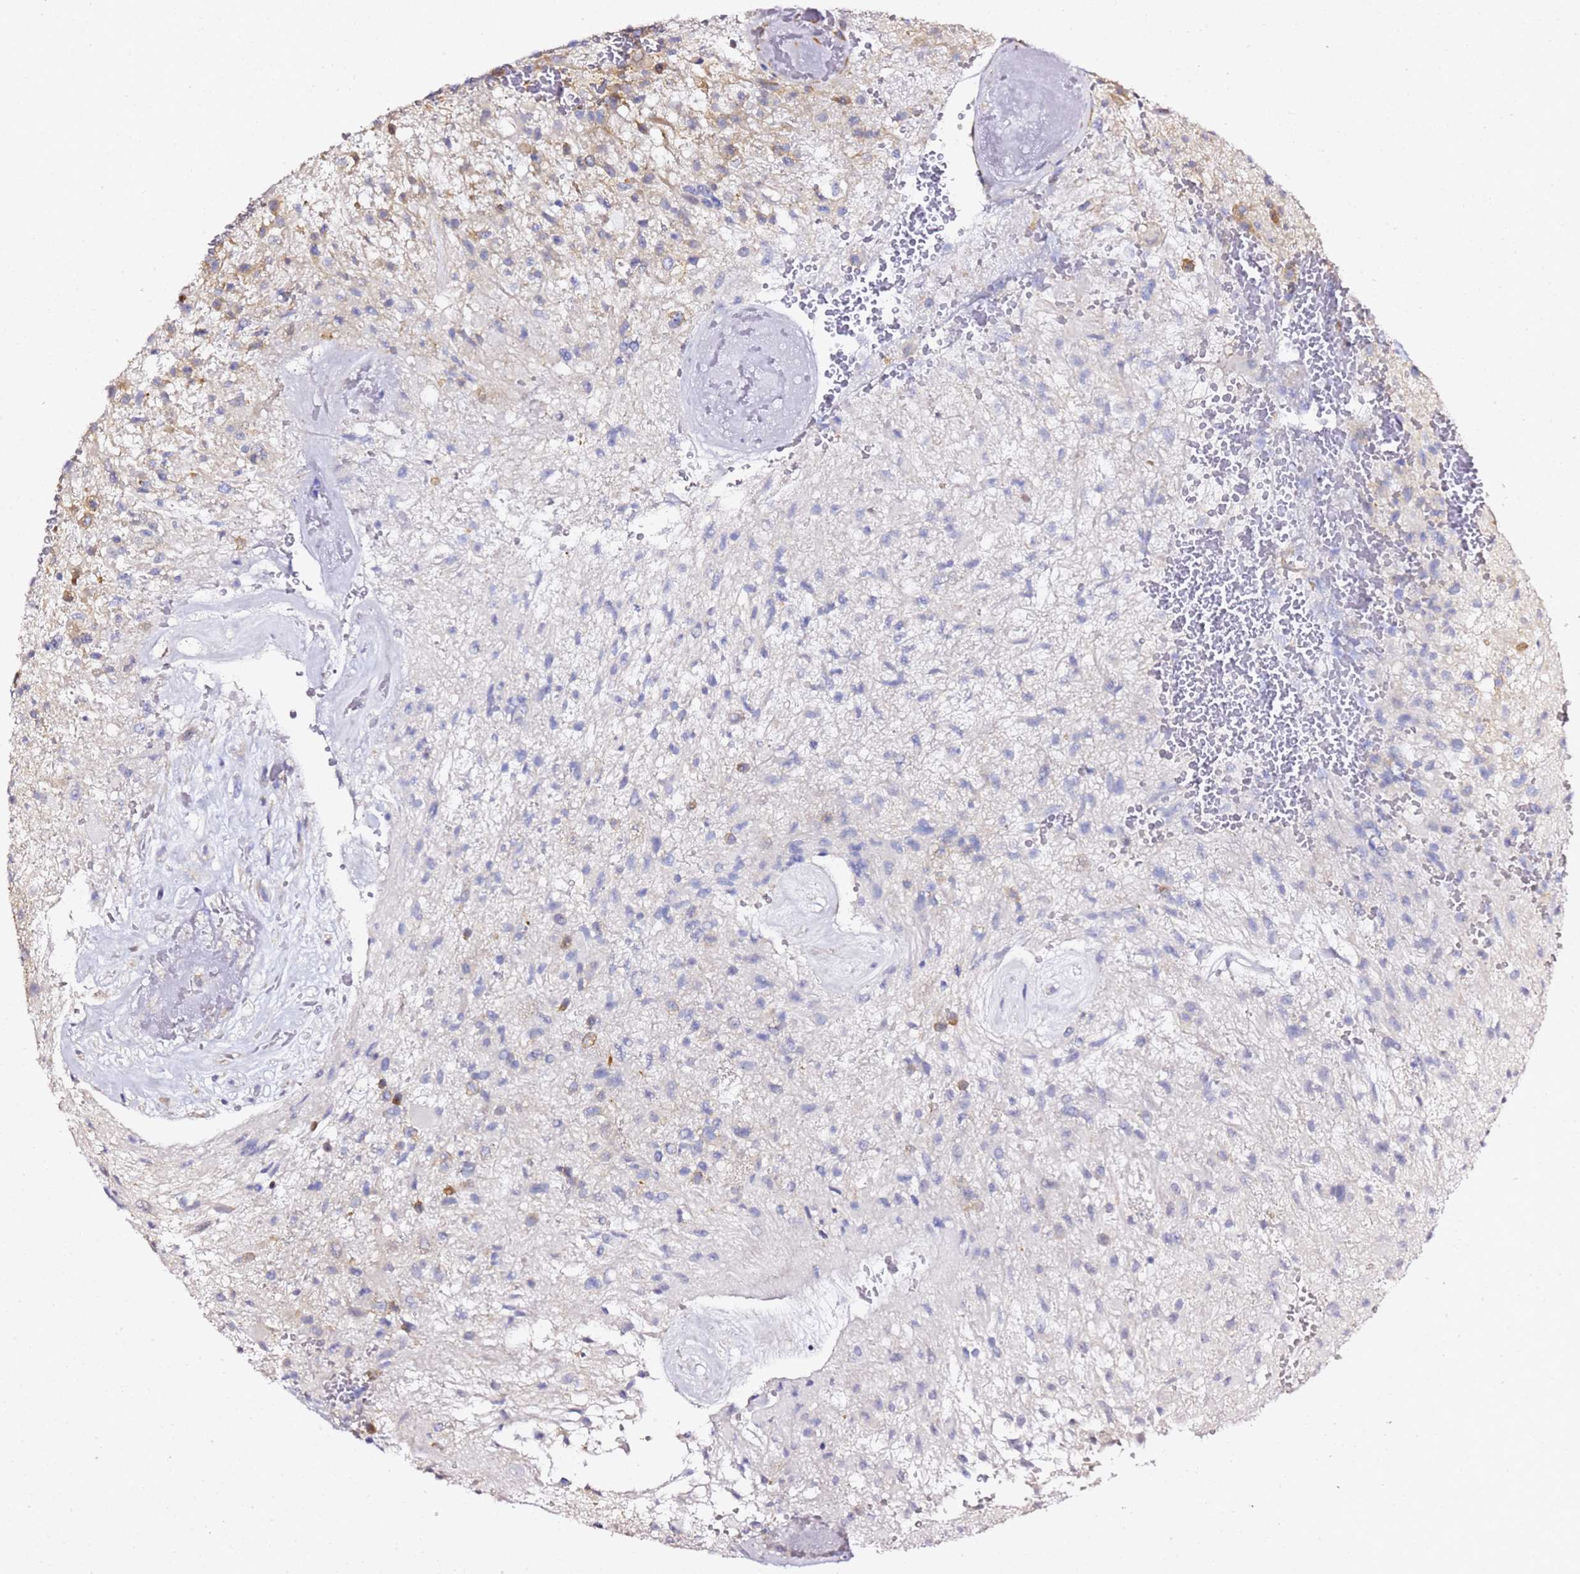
{"staining": {"intensity": "negative", "quantity": "none", "location": "none"}, "tissue": "glioma", "cell_type": "Tumor cells", "image_type": "cancer", "snomed": [{"axis": "morphology", "description": "Glioma, malignant, High grade"}, {"axis": "topography", "description": "Brain"}], "caption": "There is no significant positivity in tumor cells of glioma.", "gene": "TPST1", "patient": {"sex": "male", "age": 56}}